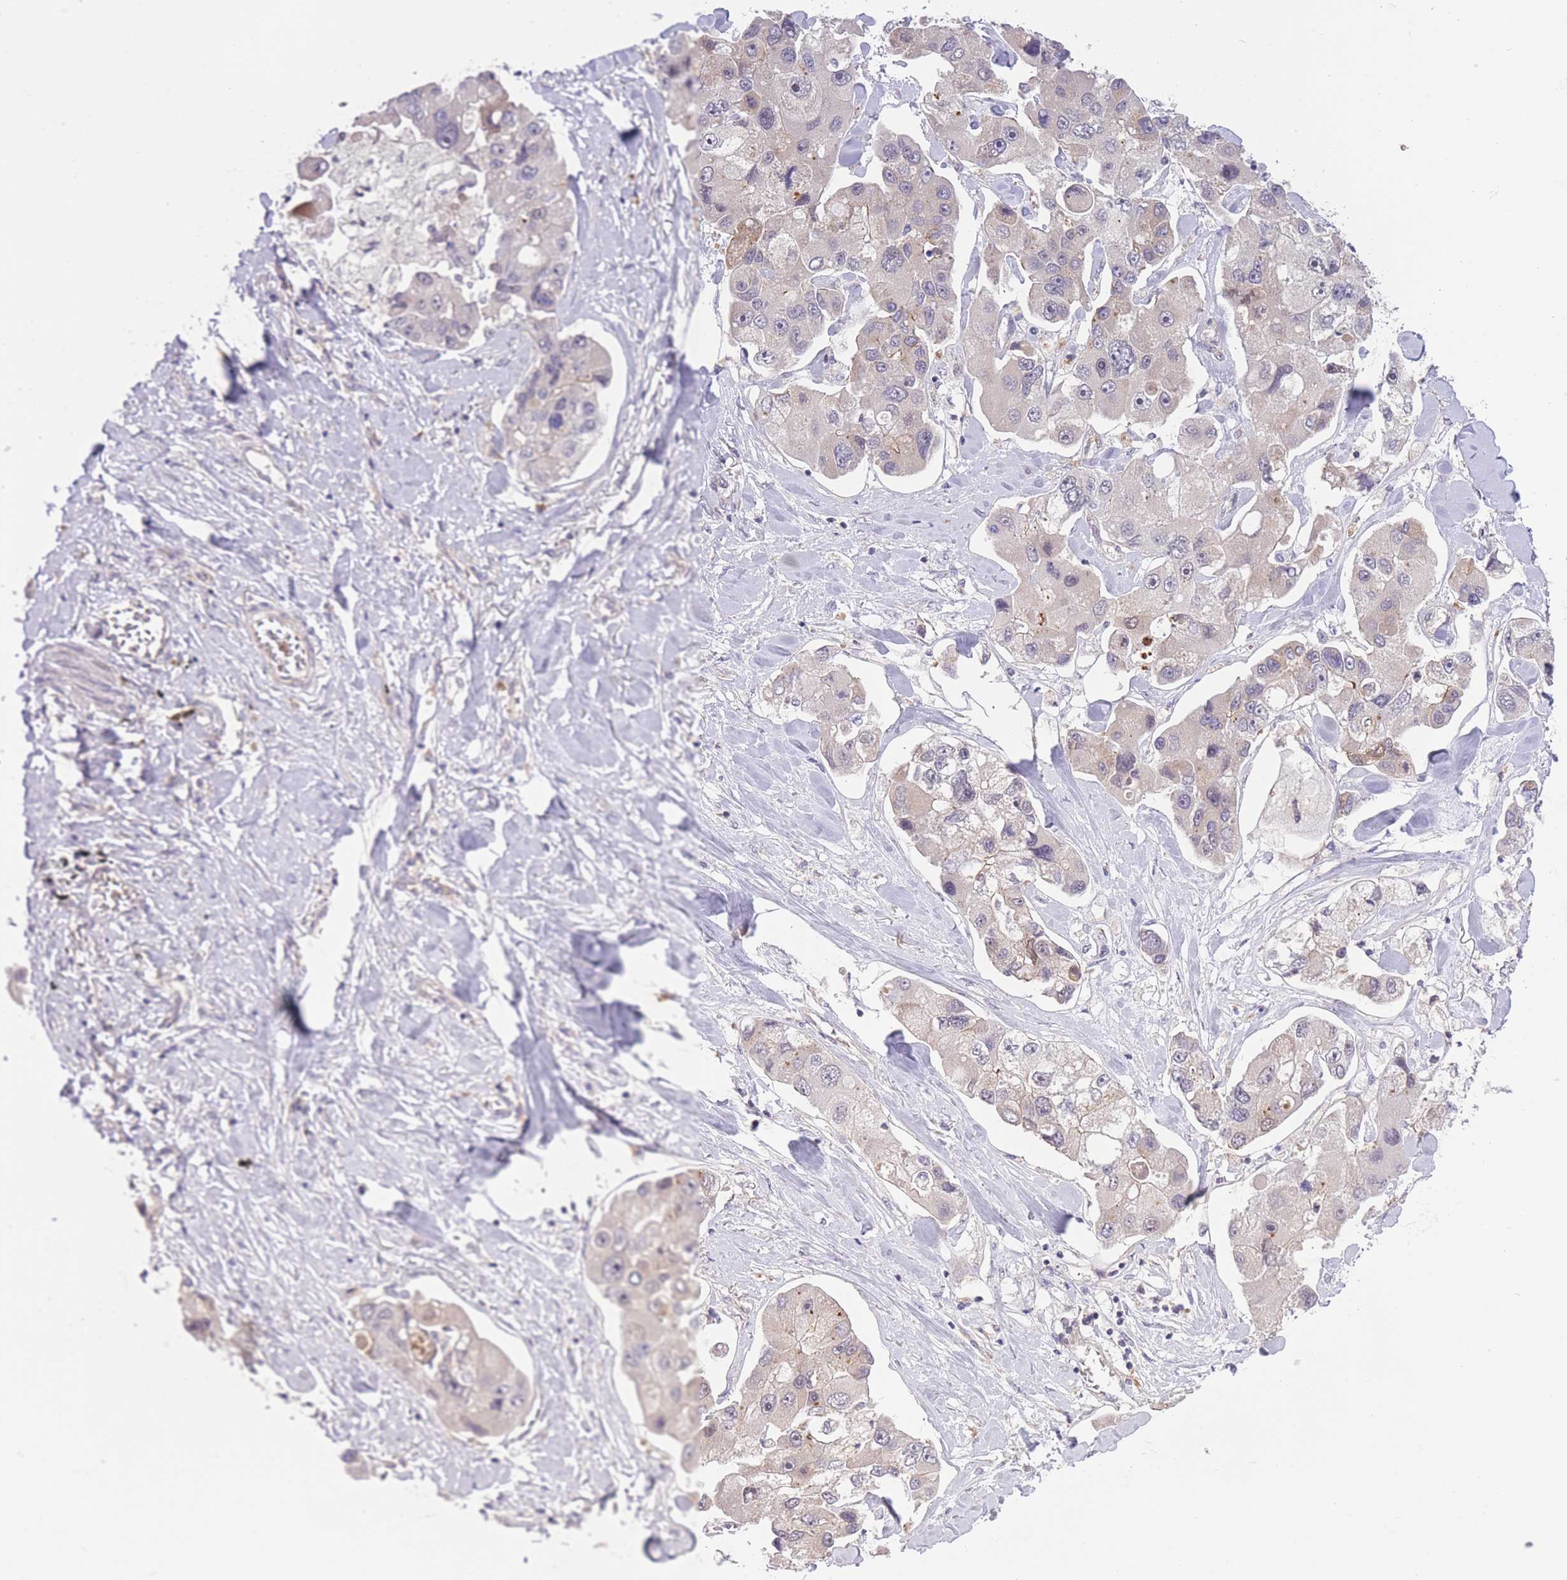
{"staining": {"intensity": "negative", "quantity": "none", "location": "none"}, "tissue": "lung cancer", "cell_type": "Tumor cells", "image_type": "cancer", "snomed": [{"axis": "morphology", "description": "Adenocarcinoma, NOS"}, {"axis": "topography", "description": "Lung"}], "caption": "Adenocarcinoma (lung) was stained to show a protein in brown. There is no significant positivity in tumor cells. (Immunohistochemistry (ihc), brightfield microscopy, high magnification).", "gene": "FUT5", "patient": {"sex": "female", "age": 54}}